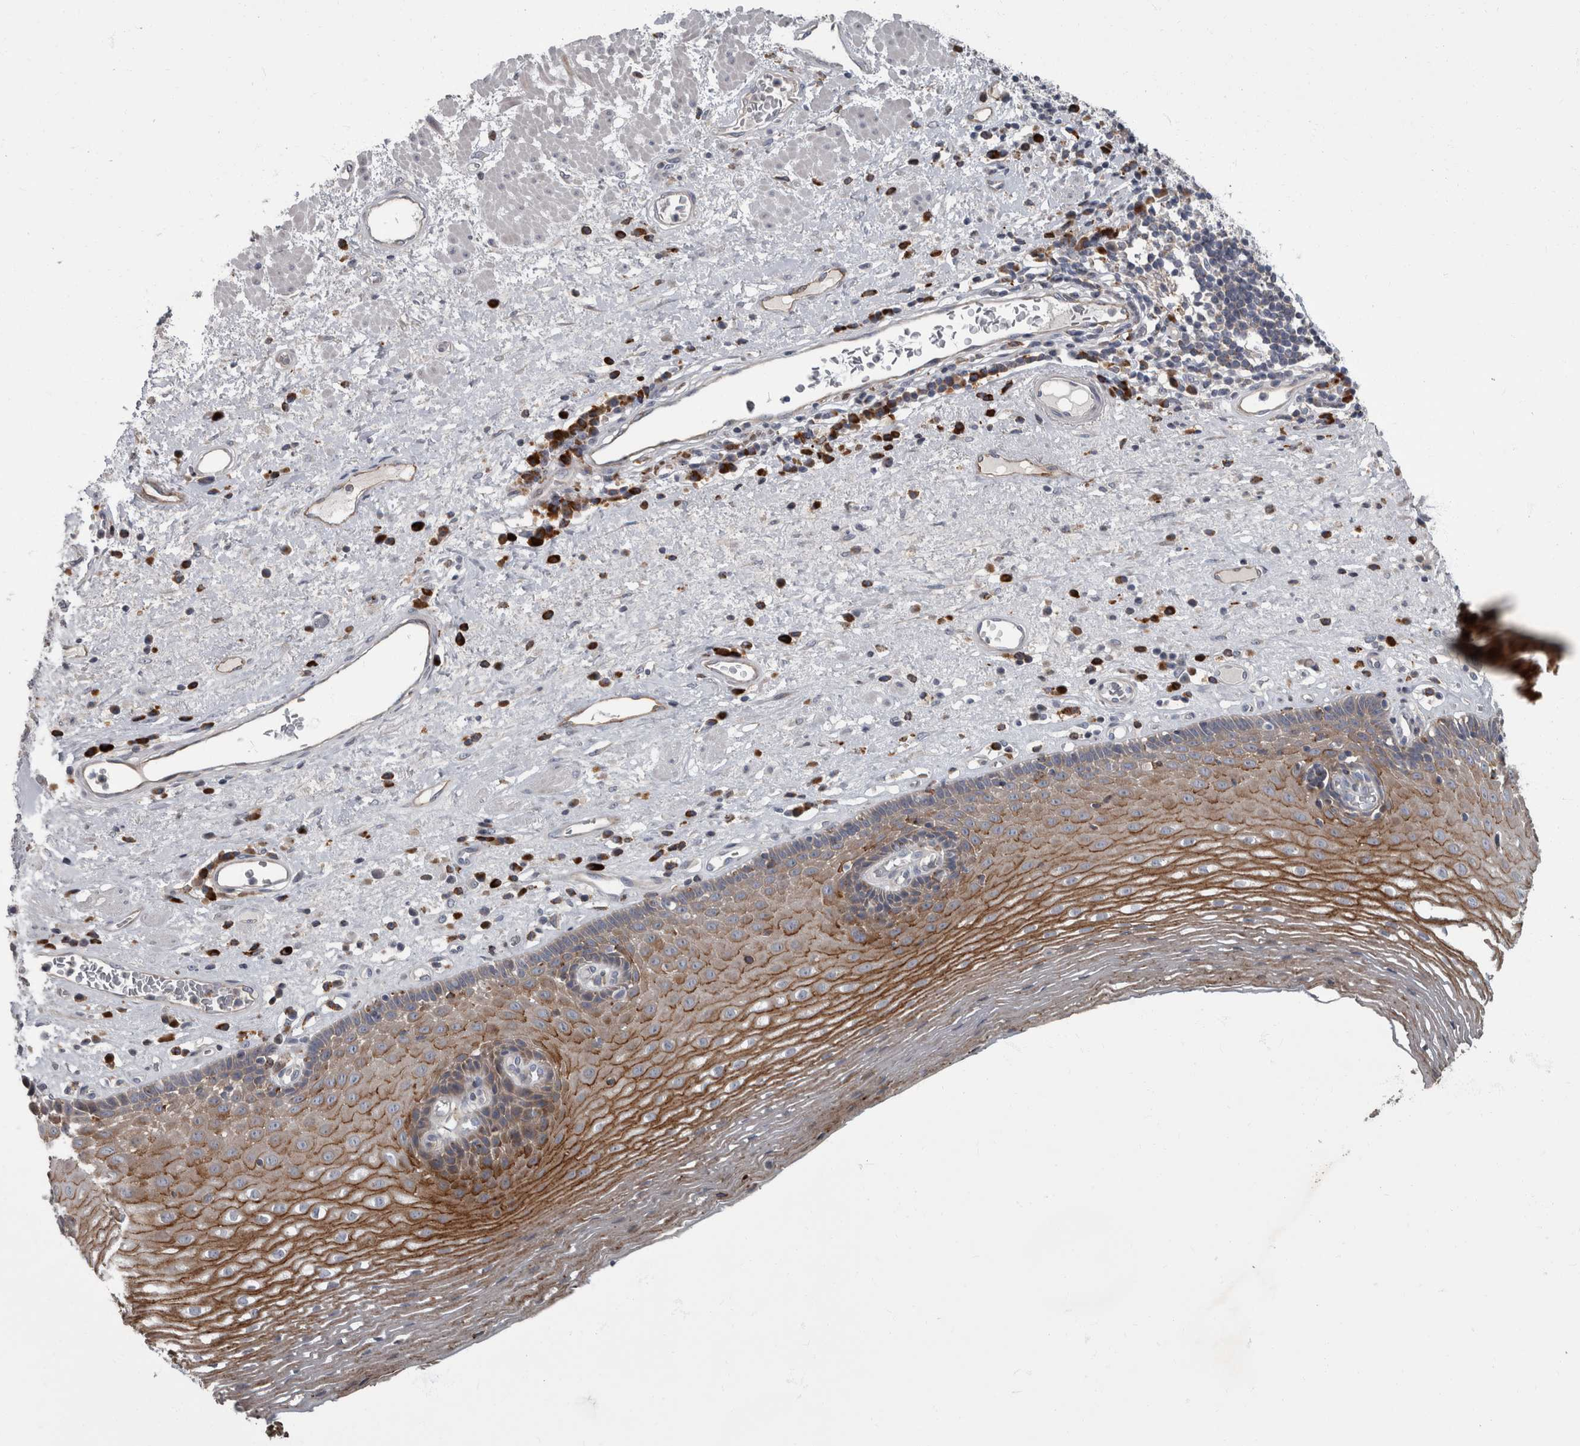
{"staining": {"intensity": "strong", "quantity": "25%-75%", "location": "cytoplasmic/membranous"}, "tissue": "esophagus", "cell_type": "Squamous epithelial cells", "image_type": "normal", "snomed": [{"axis": "morphology", "description": "Normal tissue, NOS"}, {"axis": "morphology", "description": "Adenocarcinoma, NOS"}, {"axis": "topography", "description": "Esophagus"}], "caption": "Immunohistochemistry of normal human esophagus reveals high levels of strong cytoplasmic/membranous staining in about 25%-75% of squamous epithelial cells. (DAB (3,3'-diaminobenzidine) = brown stain, brightfield microscopy at high magnification).", "gene": "CDC42BPG", "patient": {"sex": "male", "age": 62}}